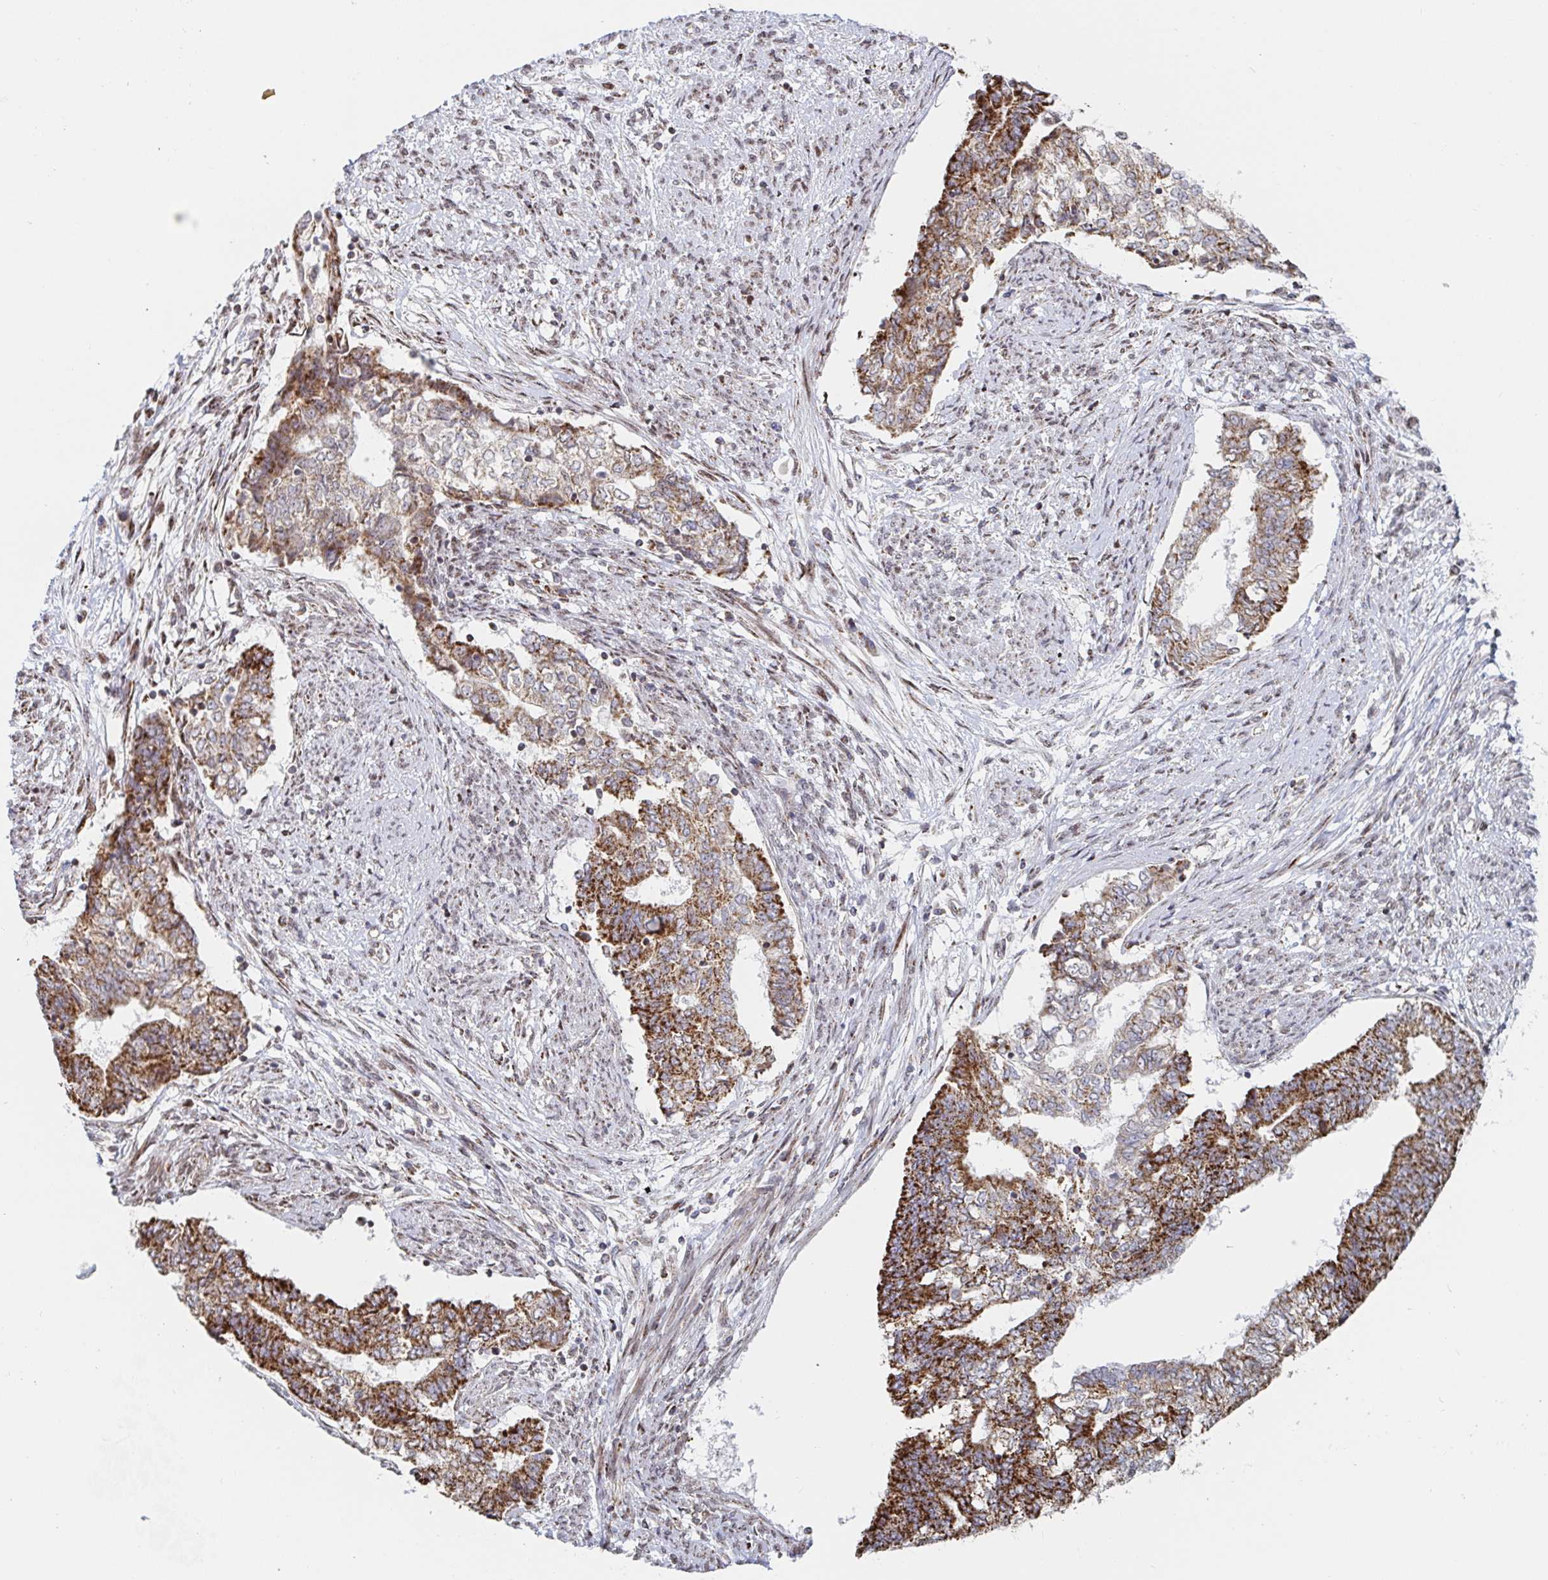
{"staining": {"intensity": "strong", "quantity": ">75%", "location": "cytoplasmic/membranous"}, "tissue": "endometrial cancer", "cell_type": "Tumor cells", "image_type": "cancer", "snomed": [{"axis": "morphology", "description": "Adenocarcinoma, NOS"}, {"axis": "topography", "description": "Endometrium"}], "caption": "Immunohistochemical staining of human endometrial cancer reveals strong cytoplasmic/membranous protein expression in approximately >75% of tumor cells. The staining is performed using DAB brown chromogen to label protein expression. The nuclei are counter-stained blue using hematoxylin.", "gene": "STARD8", "patient": {"sex": "female", "age": 65}}